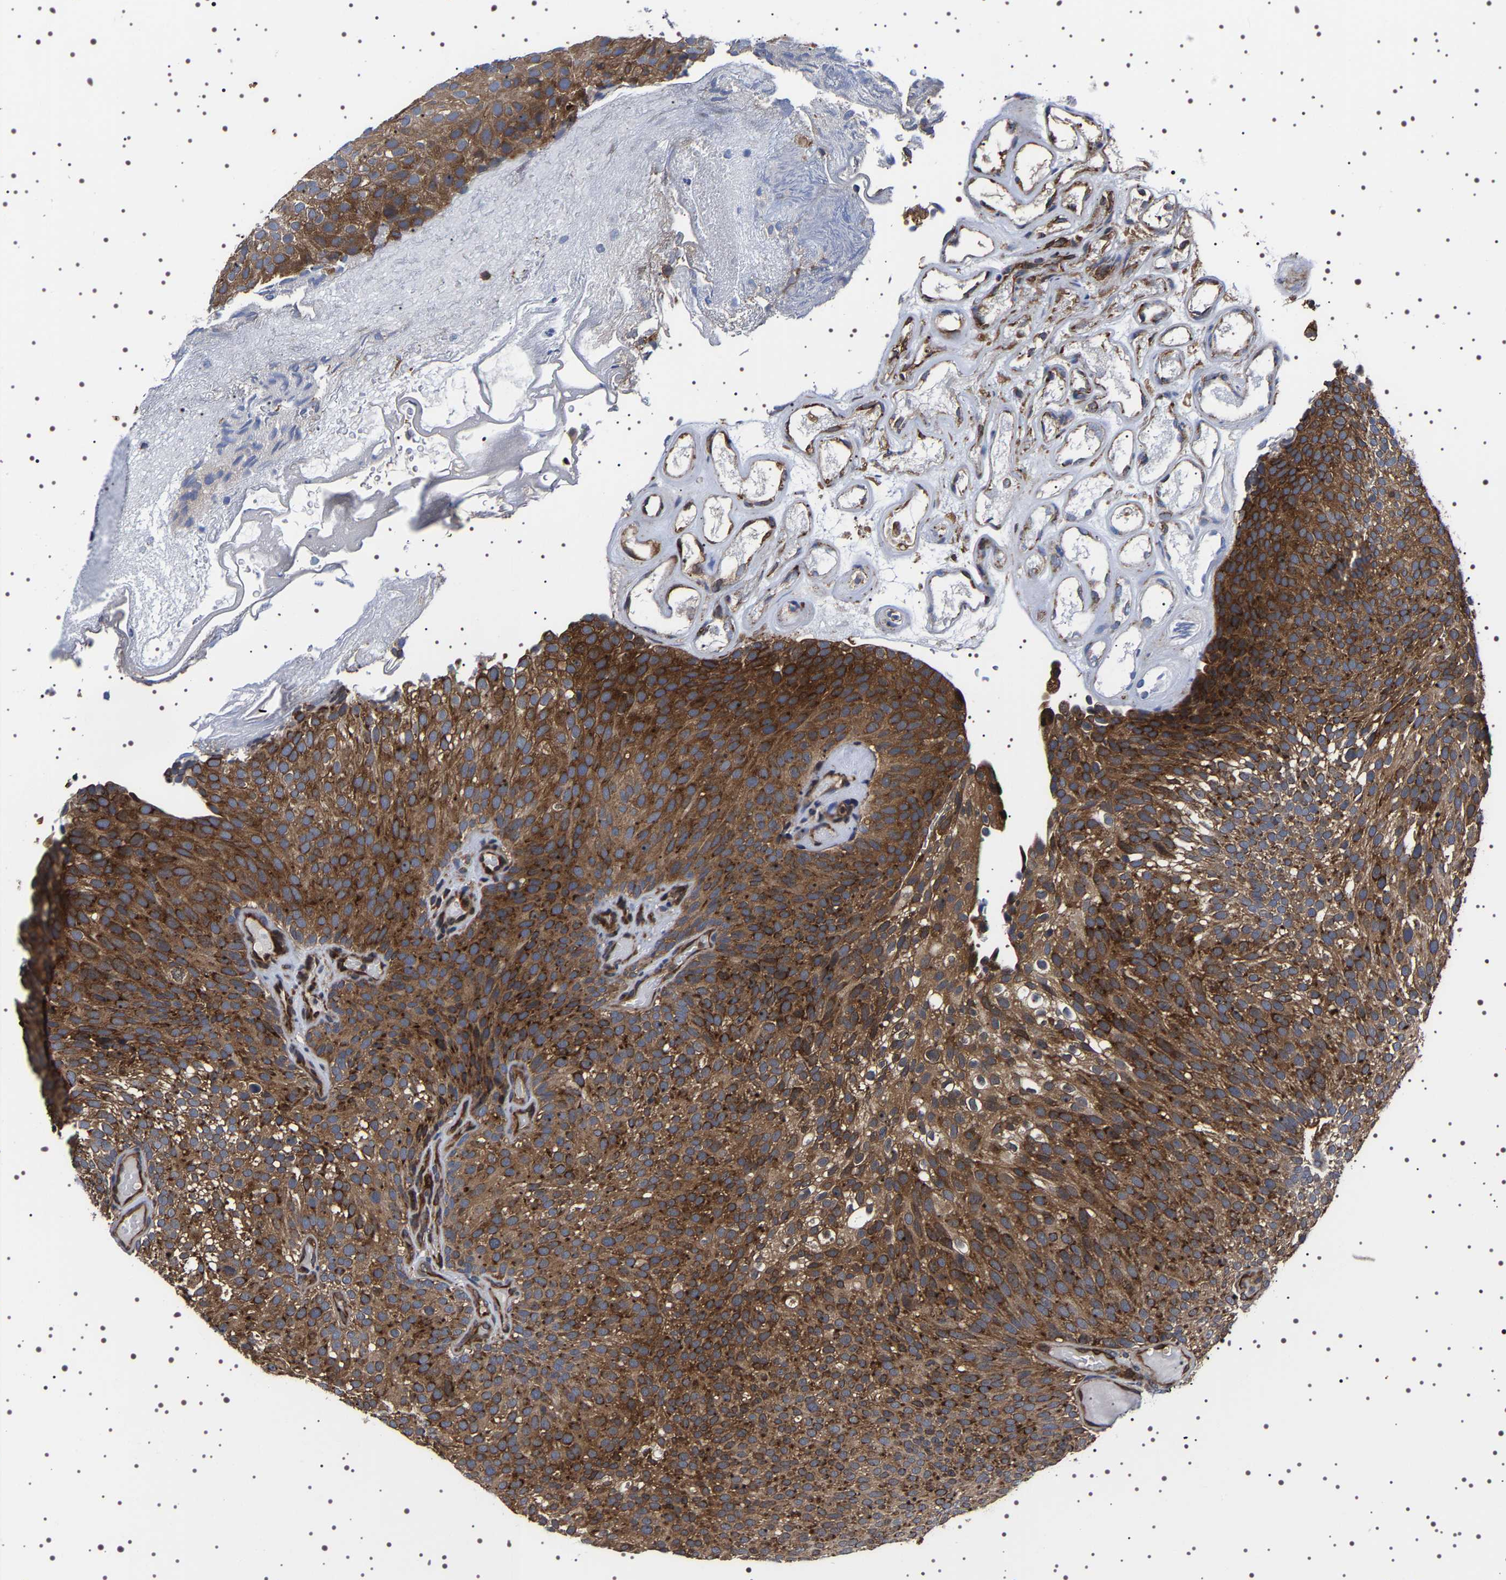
{"staining": {"intensity": "strong", "quantity": ">75%", "location": "cytoplasmic/membranous"}, "tissue": "urothelial cancer", "cell_type": "Tumor cells", "image_type": "cancer", "snomed": [{"axis": "morphology", "description": "Urothelial carcinoma, Low grade"}, {"axis": "topography", "description": "Urinary bladder"}], "caption": "The photomicrograph demonstrates a brown stain indicating the presence of a protein in the cytoplasmic/membranous of tumor cells in urothelial cancer.", "gene": "DARS1", "patient": {"sex": "male", "age": 78}}